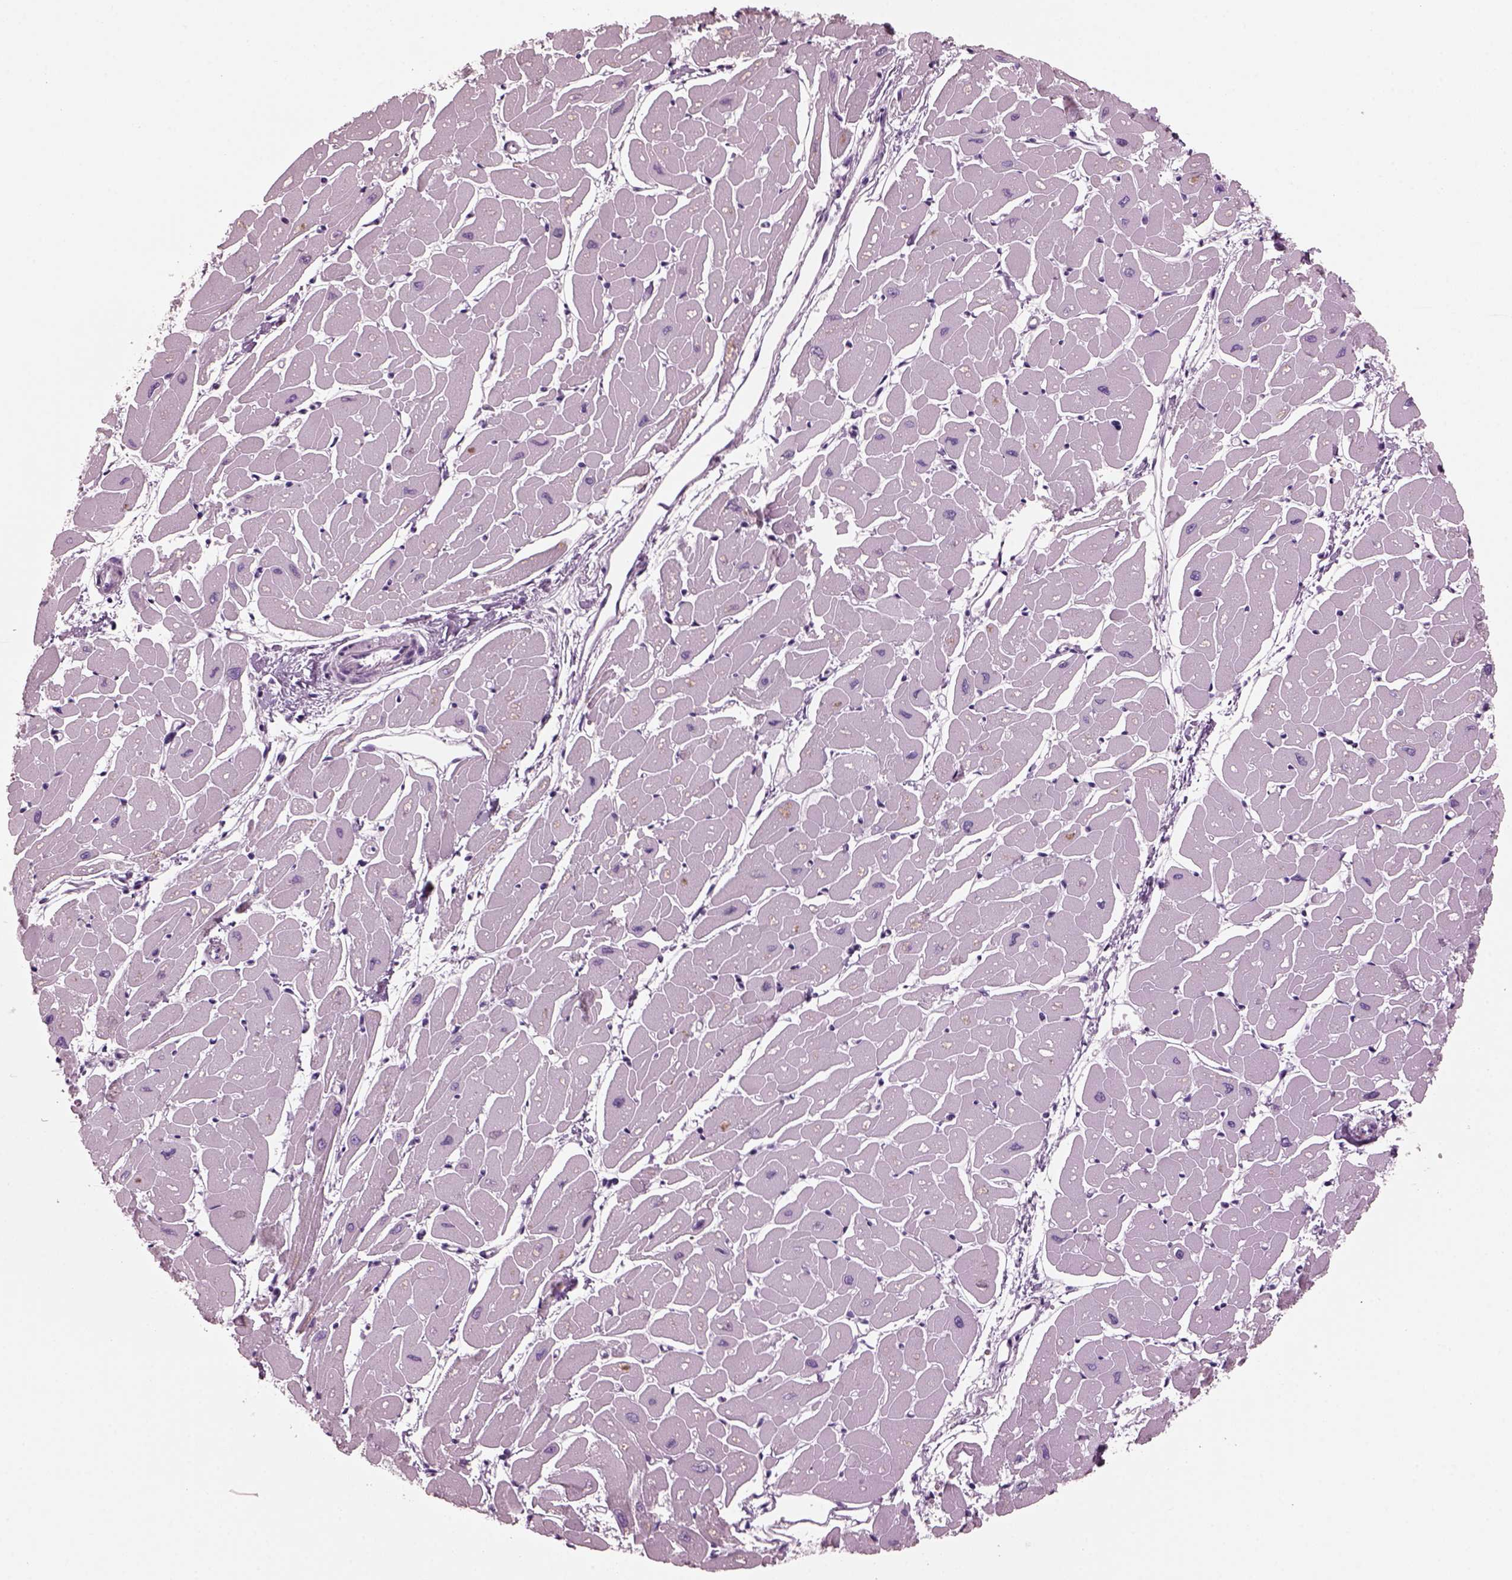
{"staining": {"intensity": "negative", "quantity": "none", "location": "none"}, "tissue": "heart muscle", "cell_type": "Cardiomyocytes", "image_type": "normal", "snomed": [{"axis": "morphology", "description": "Normal tissue, NOS"}, {"axis": "topography", "description": "Heart"}], "caption": "A histopathology image of heart muscle stained for a protein displays no brown staining in cardiomyocytes. Brightfield microscopy of immunohistochemistry stained with DAB (brown) and hematoxylin (blue), captured at high magnification.", "gene": "SHTN1", "patient": {"sex": "male", "age": 57}}